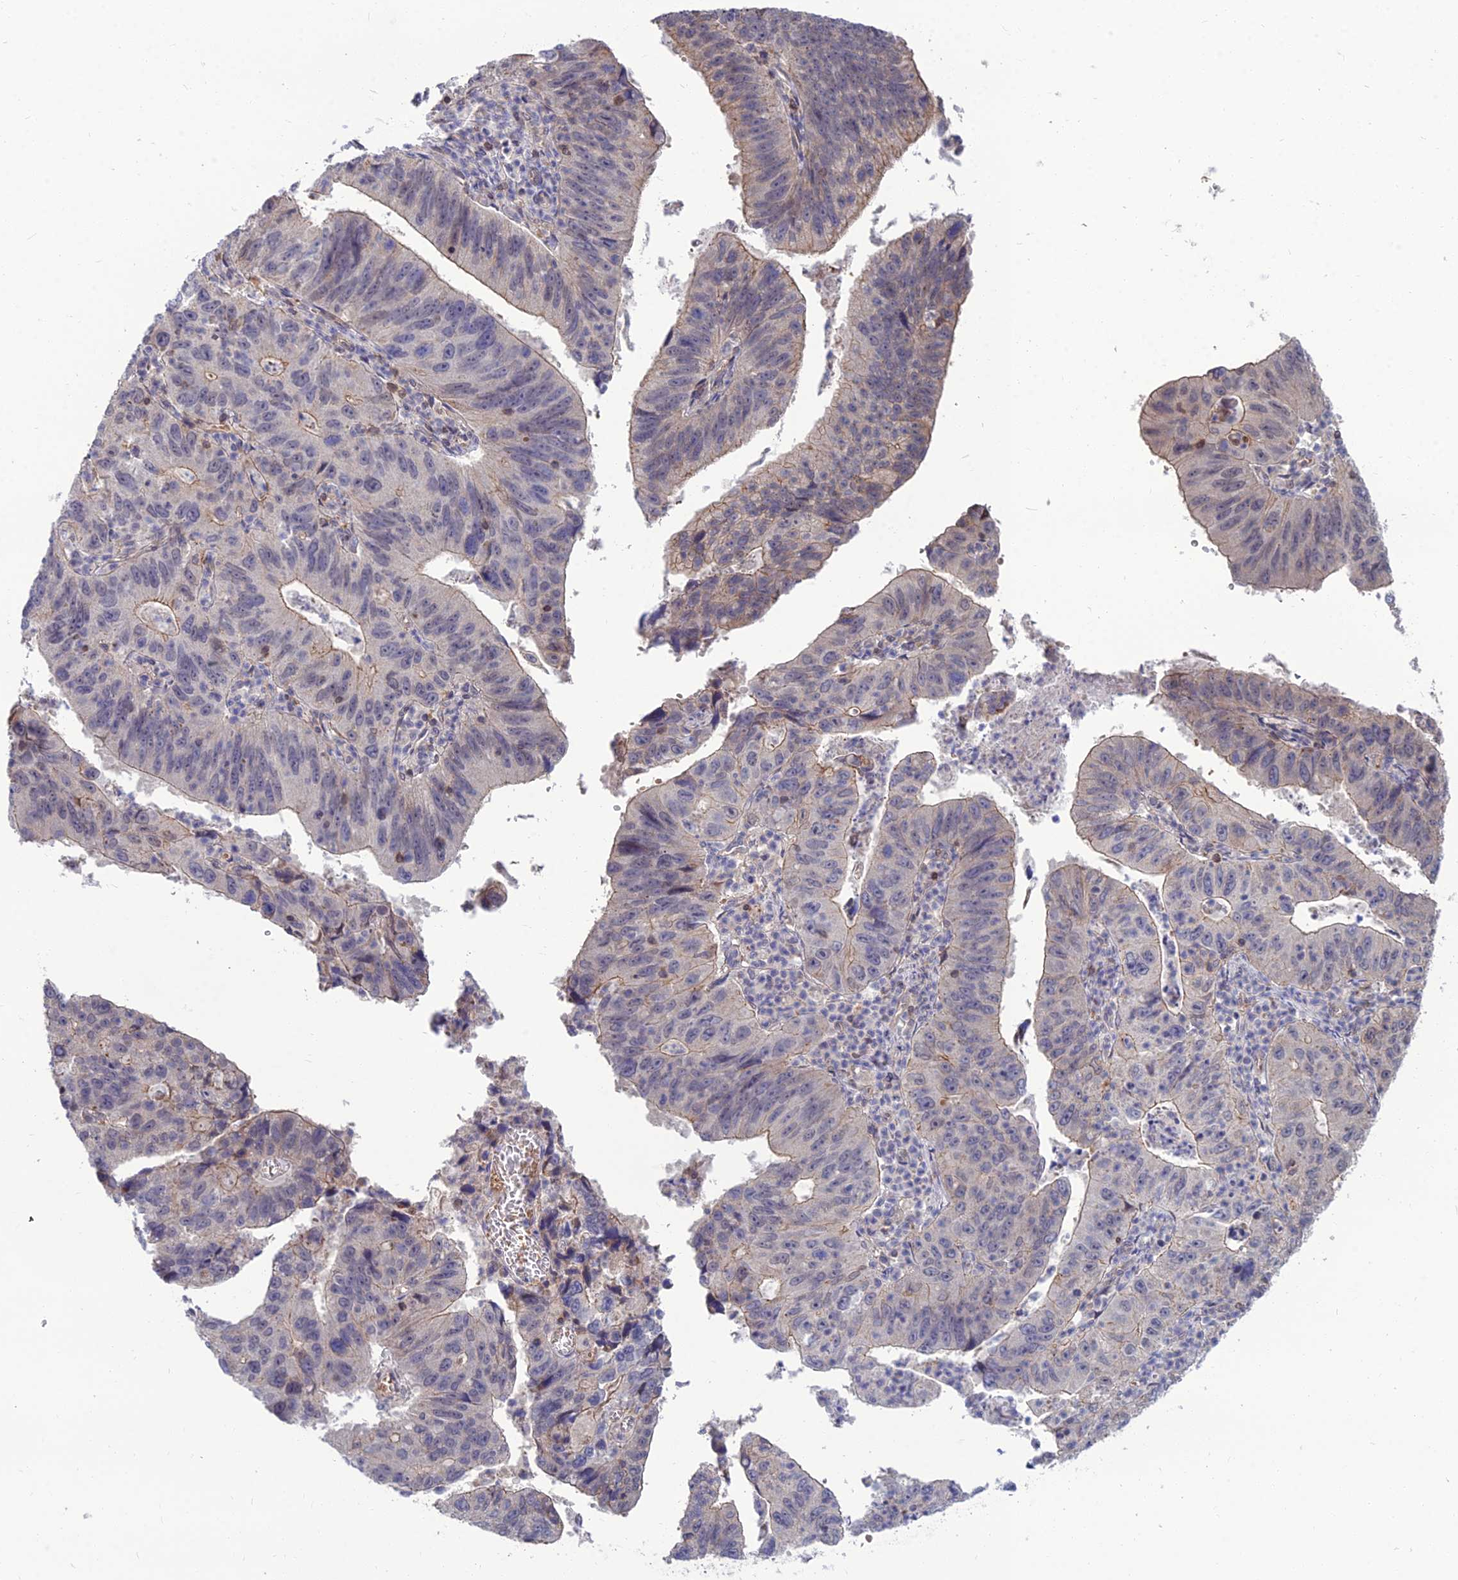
{"staining": {"intensity": "weak", "quantity": "25%-75%", "location": "cytoplasmic/membranous"}, "tissue": "stomach cancer", "cell_type": "Tumor cells", "image_type": "cancer", "snomed": [{"axis": "morphology", "description": "Adenocarcinoma, NOS"}, {"axis": "topography", "description": "Stomach"}], "caption": "Immunohistochemistry (IHC) histopathology image of neoplastic tissue: human stomach adenocarcinoma stained using immunohistochemistry (IHC) exhibits low levels of weak protein expression localized specifically in the cytoplasmic/membranous of tumor cells, appearing as a cytoplasmic/membranous brown color.", "gene": "OPA3", "patient": {"sex": "male", "age": 59}}